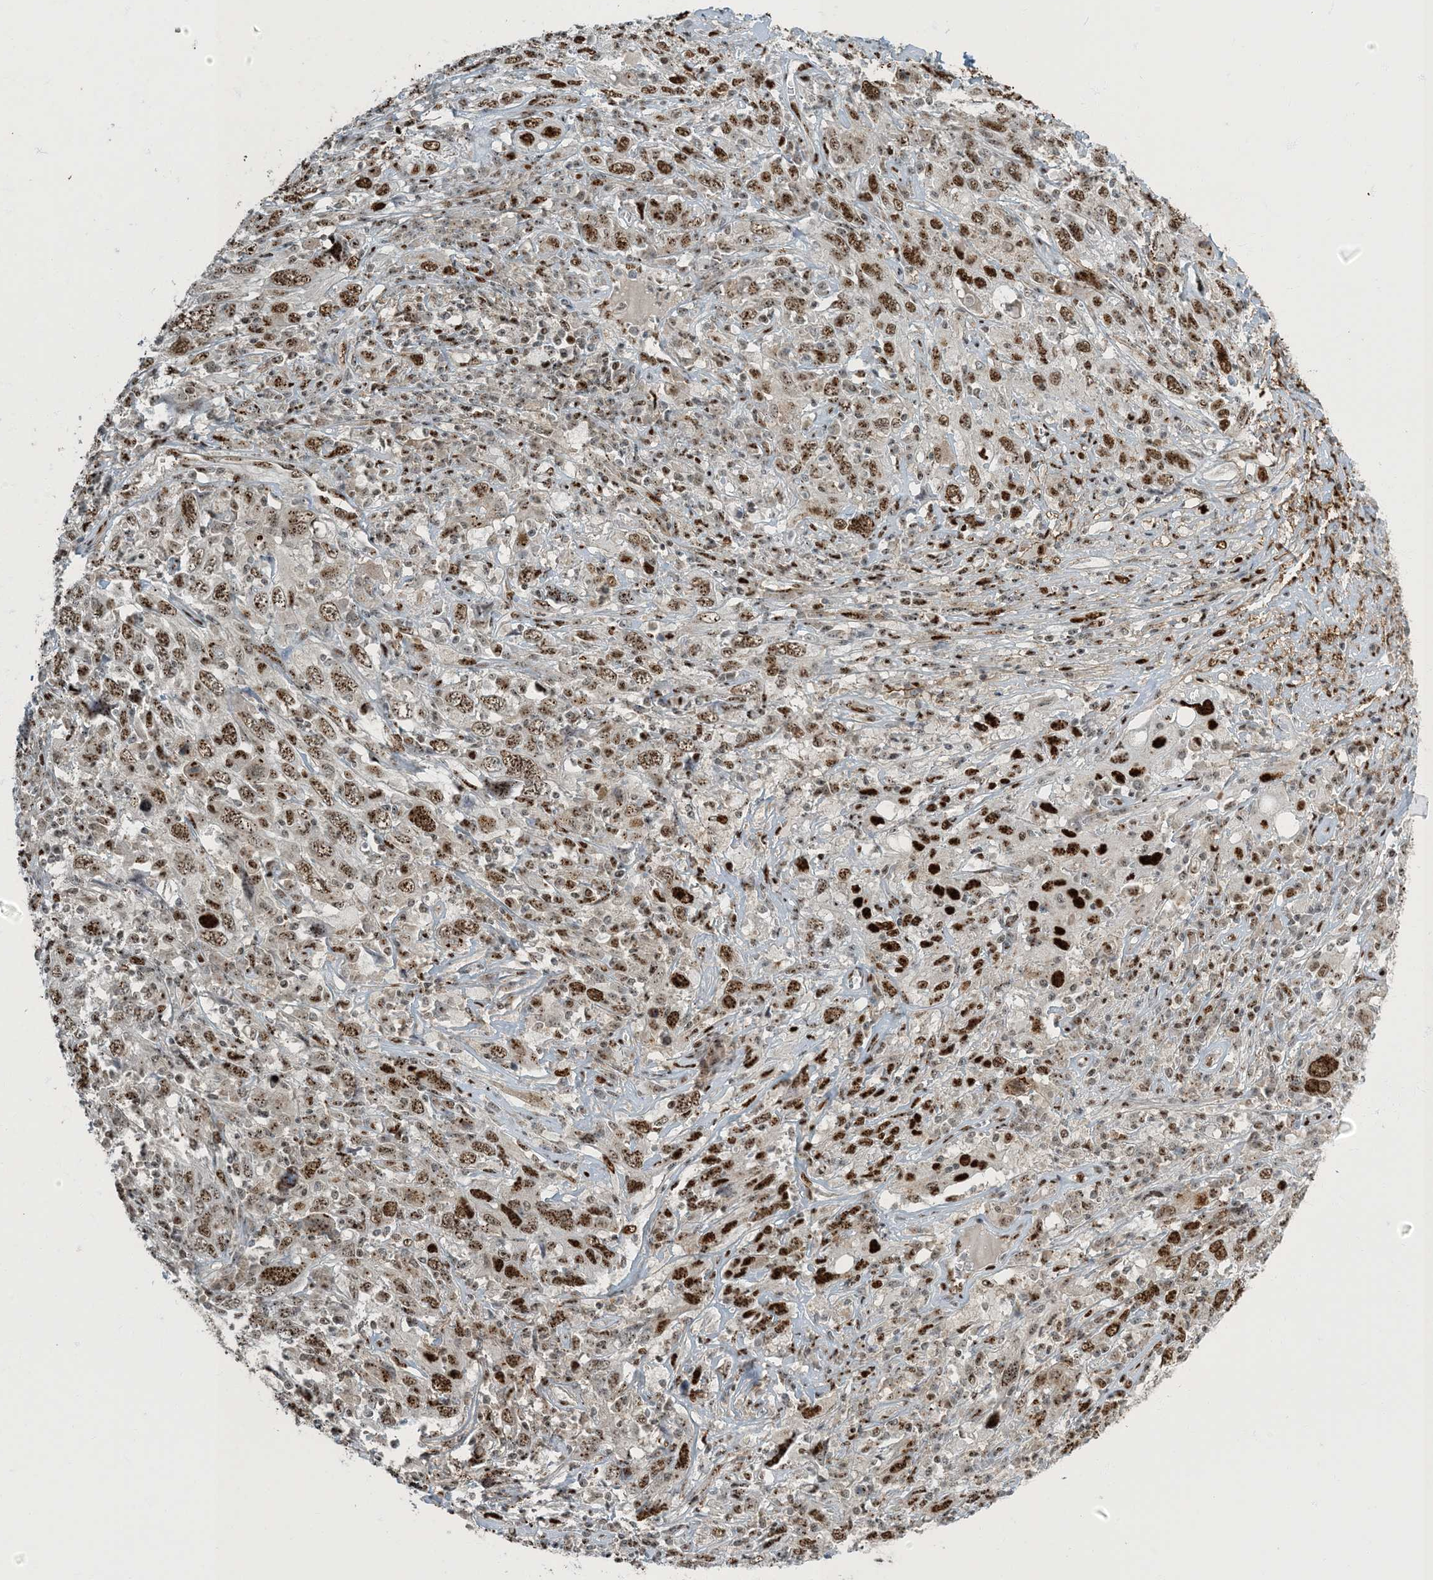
{"staining": {"intensity": "moderate", "quantity": ">75%", "location": "nuclear"}, "tissue": "cervical cancer", "cell_type": "Tumor cells", "image_type": "cancer", "snomed": [{"axis": "morphology", "description": "Squamous cell carcinoma, NOS"}, {"axis": "topography", "description": "Cervix"}], "caption": "Tumor cells display moderate nuclear positivity in about >75% of cells in cervical cancer. The staining was performed using DAB, with brown indicating positive protein expression. Nuclei are stained blue with hematoxylin.", "gene": "MBD1", "patient": {"sex": "female", "age": 46}}